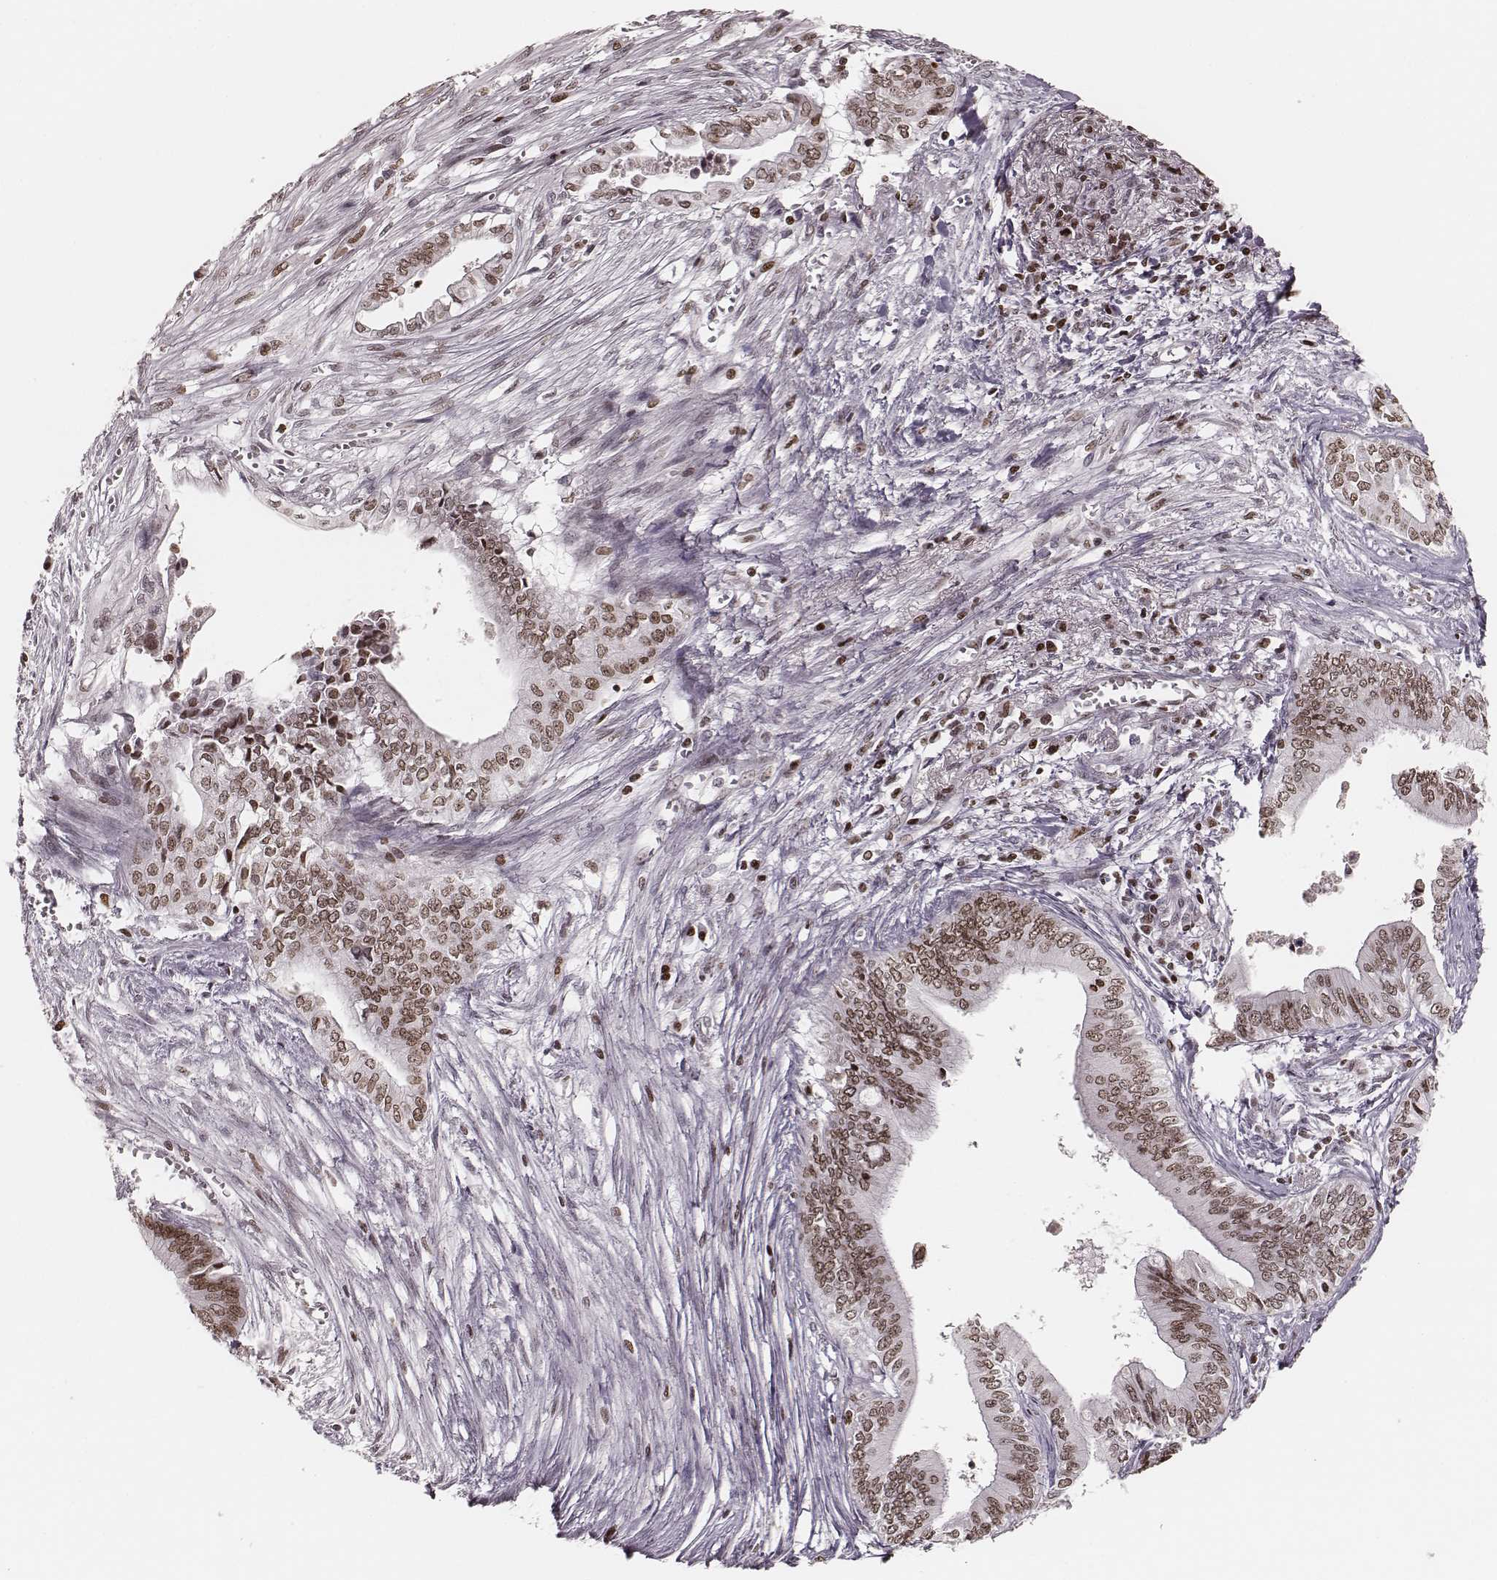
{"staining": {"intensity": "moderate", "quantity": ">75%", "location": "nuclear"}, "tissue": "pancreatic cancer", "cell_type": "Tumor cells", "image_type": "cancer", "snomed": [{"axis": "morphology", "description": "Adenocarcinoma, NOS"}, {"axis": "topography", "description": "Pancreas"}], "caption": "Moderate nuclear protein staining is appreciated in about >75% of tumor cells in pancreatic cancer (adenocarcinoma).", "gene": "PARP1", "patient": {"sex": "female", "age": 61}}